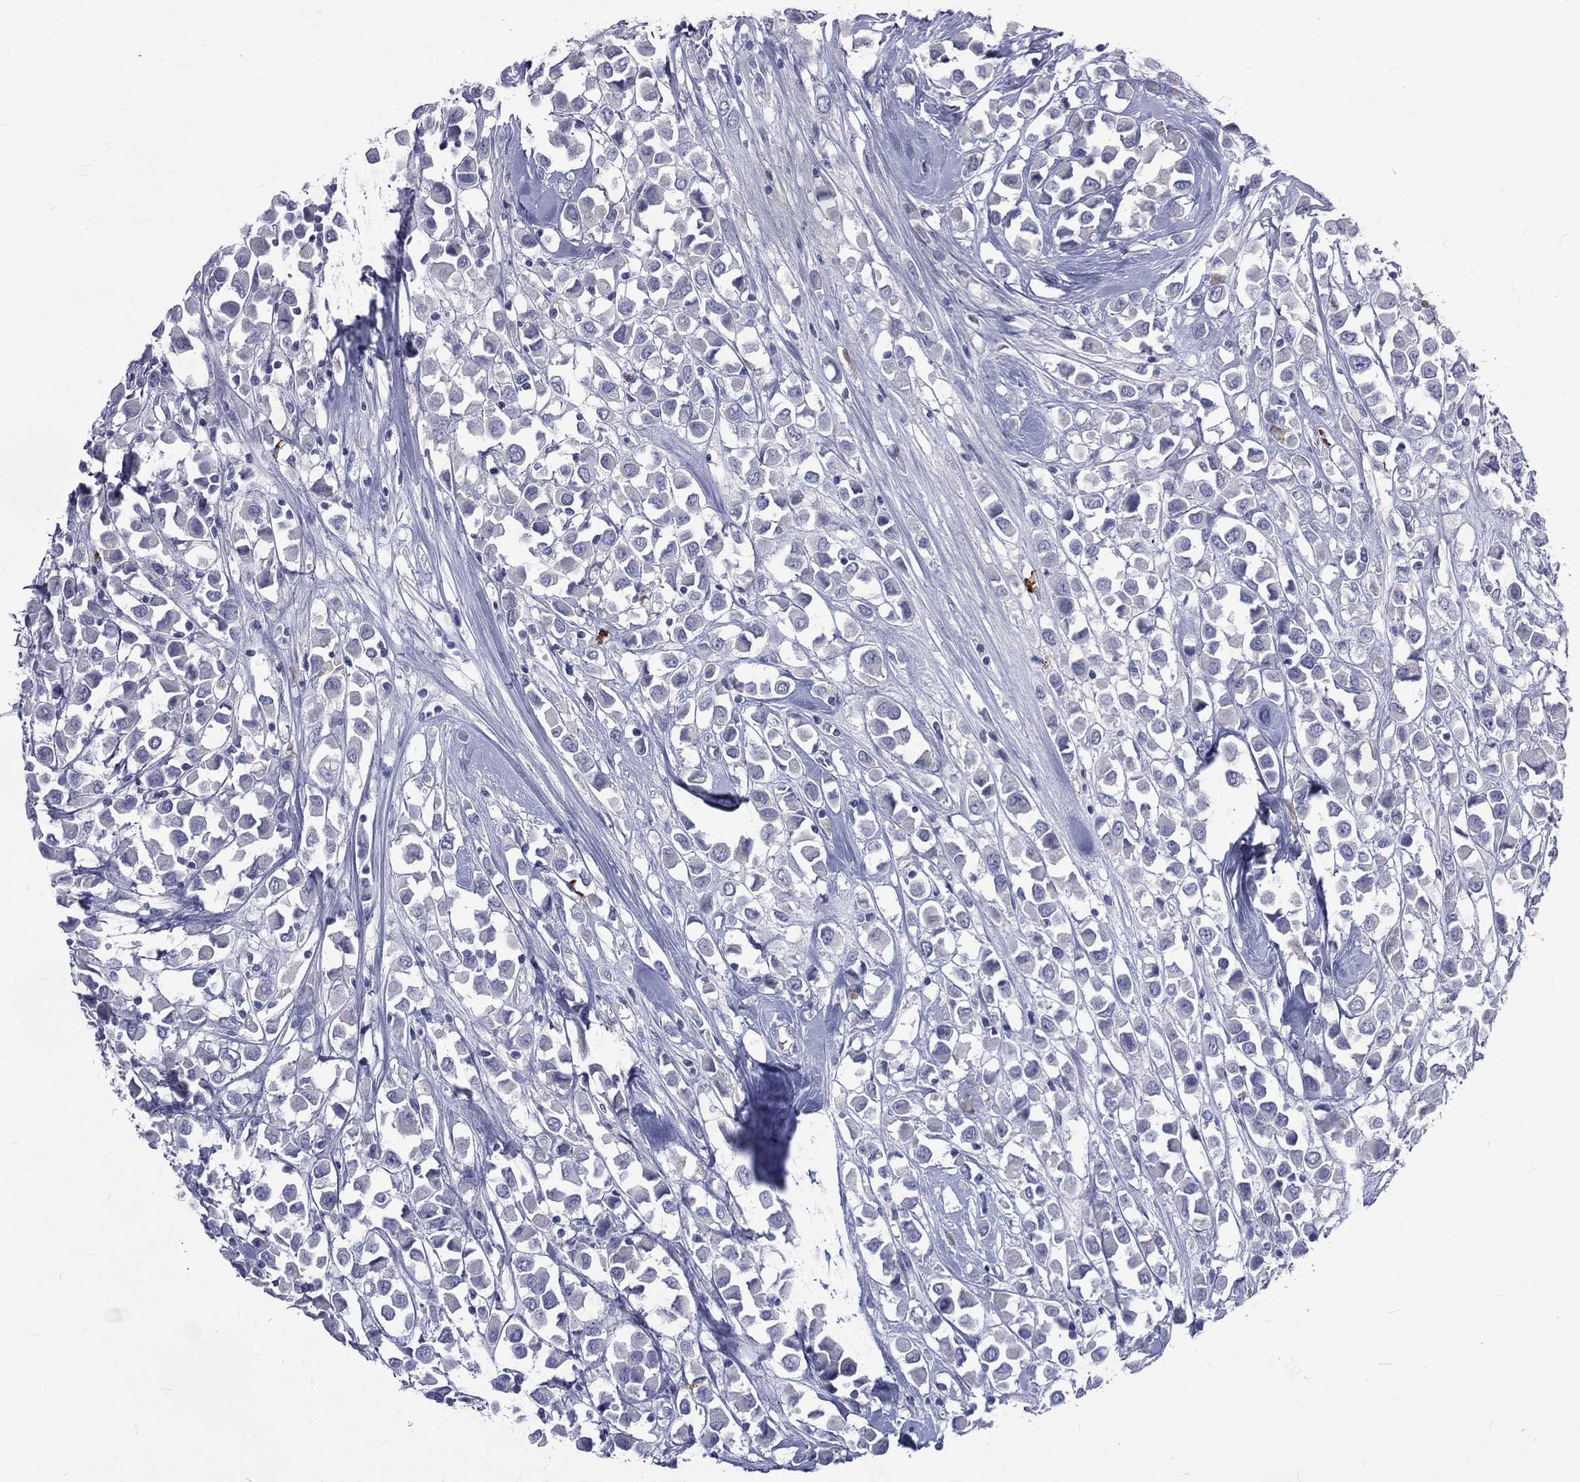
{"staining": {"intensity": "negative", "quantity": "none", "location": "none"}, "tissue": "breast cancer", "cell_type": "Tumor cells", "image_type": "cancer", "snomed": [{"axis": "morphology", "description": "Duct carcinoma"}, {"axis": "topography", "description": "Breast"}], "caption": "An immunohistochemistry histopathology image of breast intraductal carcinoma is shown. There is no staining in tumor cells of breast intraductal carcinoma. The staining was performed using DAB (3,3'-diaminobenzidine) to visualize the protein expression in brown, while the nuclei were stained in blue with hematoxylin (Magnification: 20x).", "gene": "ELANE", "patient": {"sex": "female", "age": 61}}